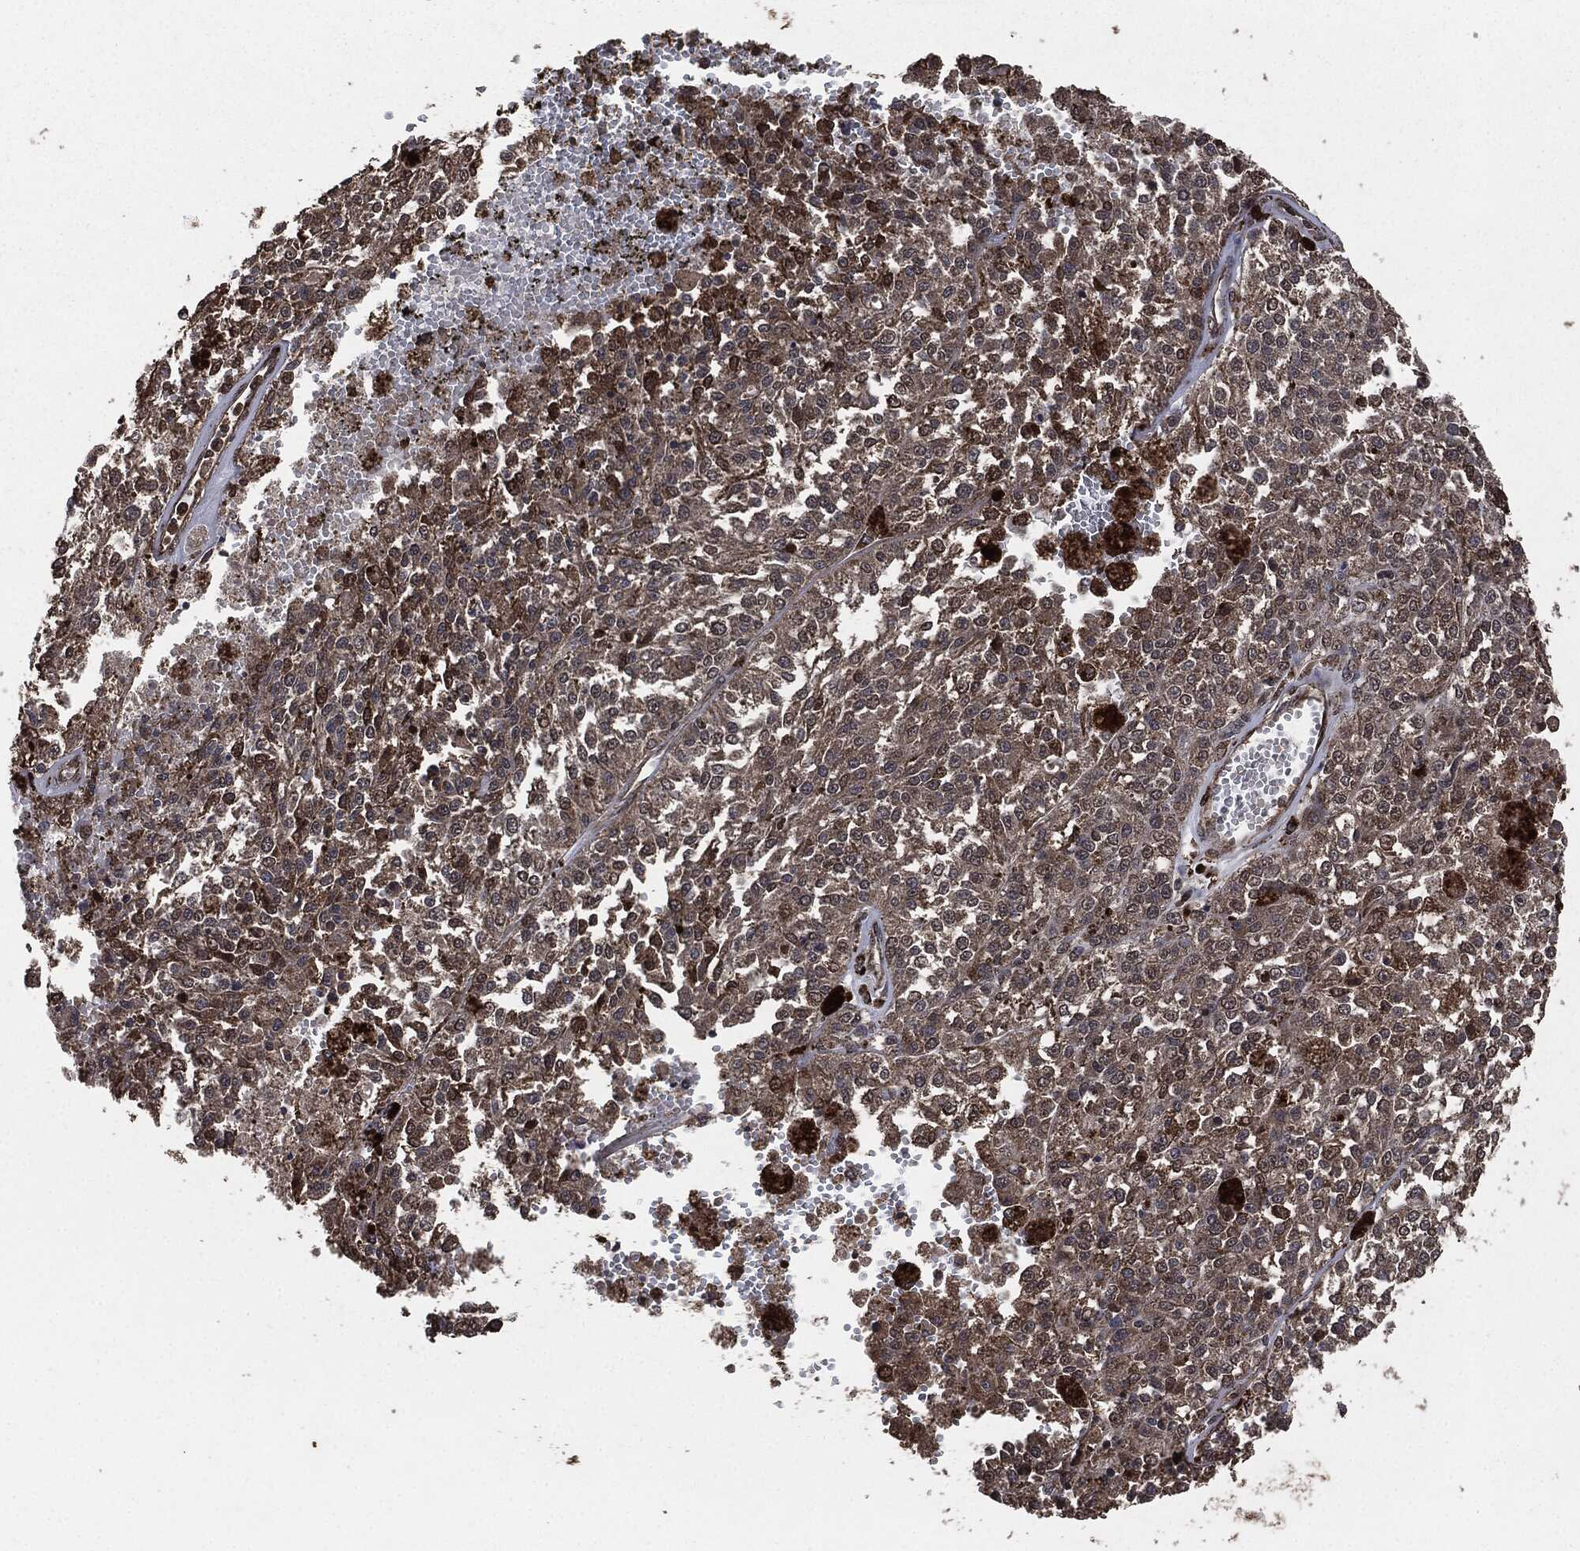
{"staining": {"intensity": "weak", "quantity": "25%-75%", "location": "cytoplasmic/membranous"}, "tissue": "melanoma", "cell_type": "Tumor cells", "image_type": "cancer", "snomed": [{"axis": "morphology", "description": "Malignant melanoma, Metastatic site"}, {"axis": "topography", "description": "Lymph node"}], "caption": "The image demonstrates a brown stain indicating the presence of a protein in the cytoplasmic/membranous of tumor cells in malignant melanoma (metastatic site).", "gene": "EGFR", "patient": {"sex": "female", "age": 64}}